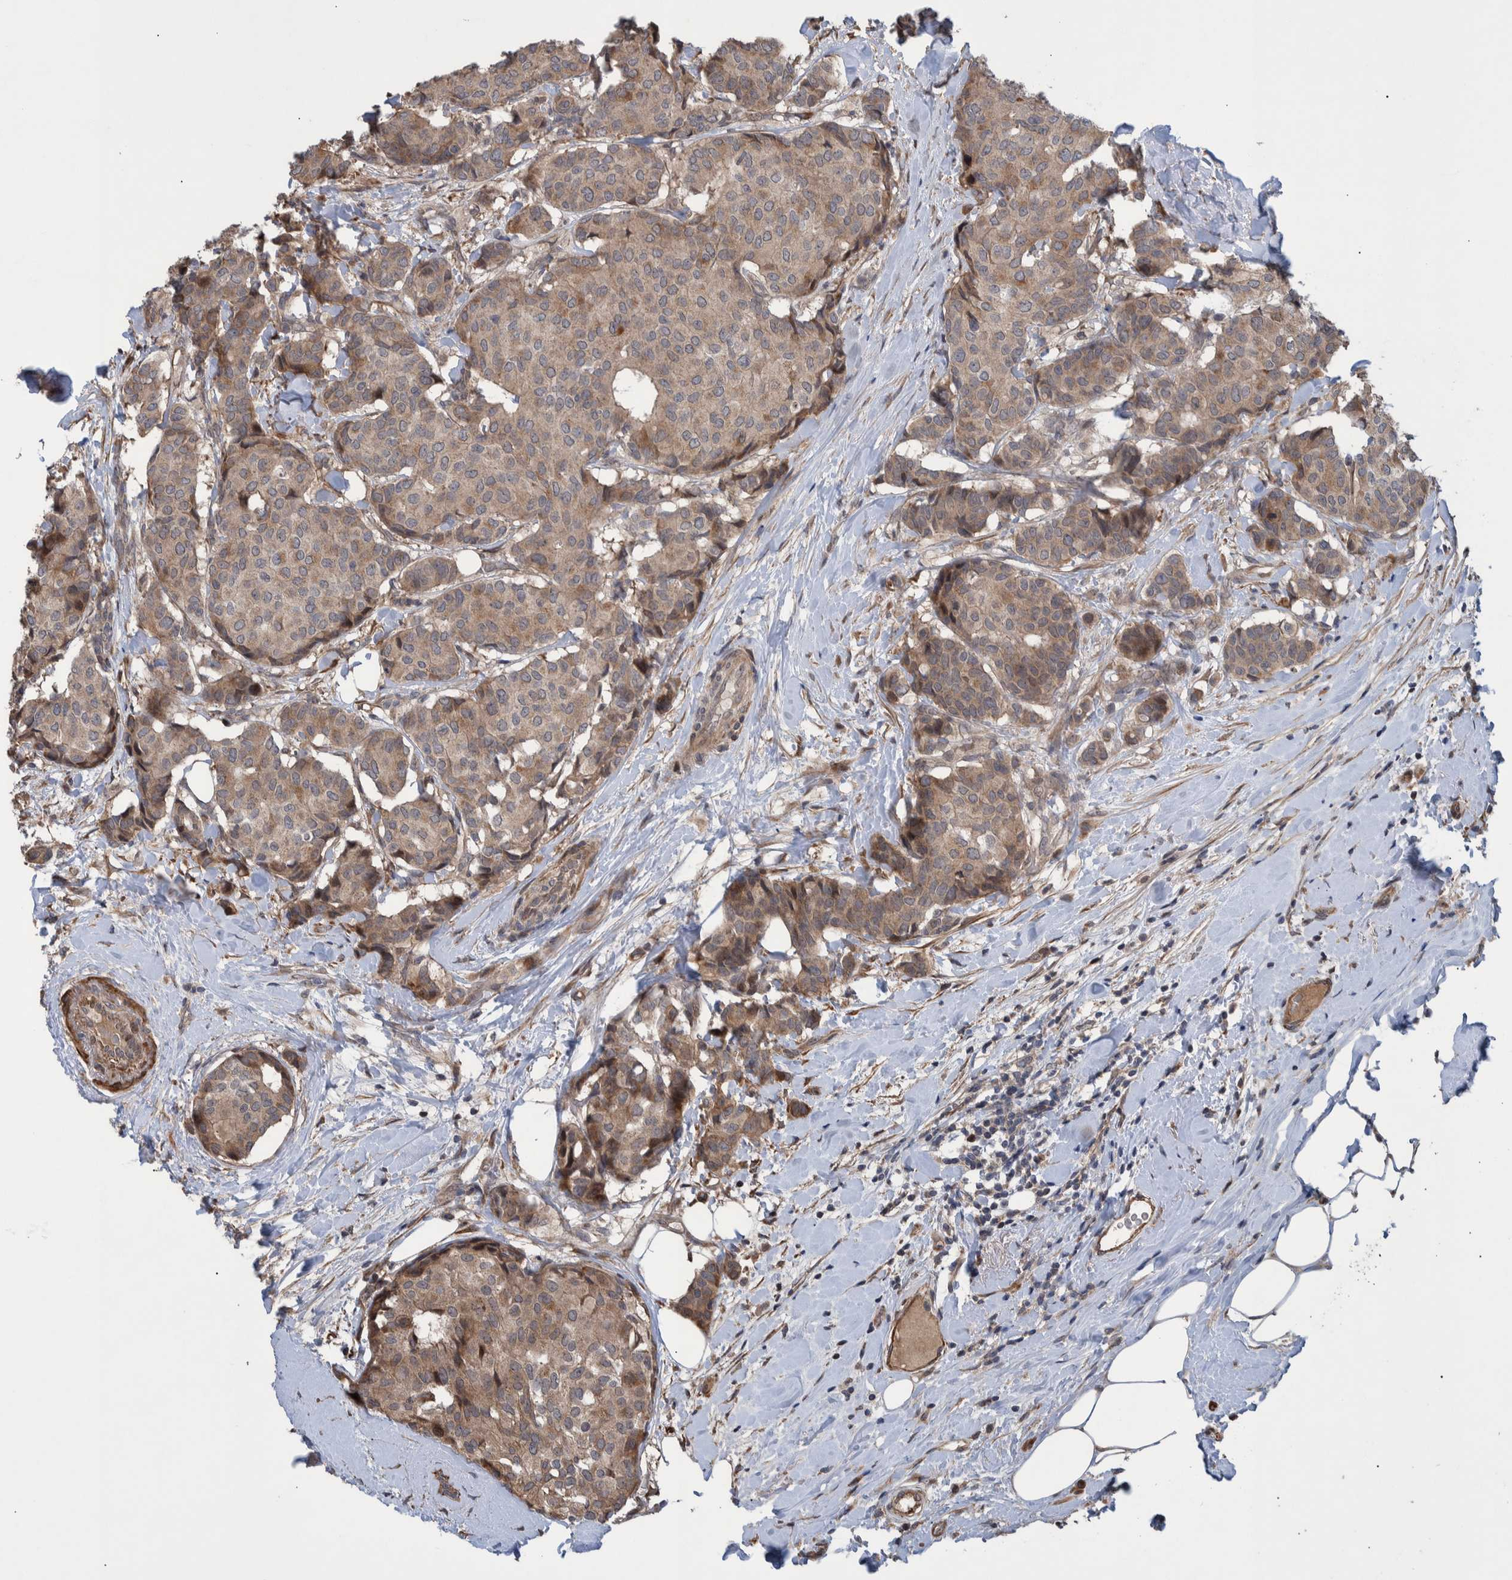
{"staining": {"intensity": "moderate", "quantity": ">75%", "location": "cytoplasmic/membranous"}, "tissue": "breast cancer", "cell_type": "Tumor cells", "image_type": "cancer", "snomed": [{"axis": "morphology", "description": "Duct carcinoma"}, {"axis": "topography", "description": "Breast"}], "caption": "Immunohistochemistry (IHC) staining of infiltrating ductal carcinoma (breast), which displays medium levels of moderate cytoplasmic/membranous positivity in about >75% of tumor cells indicating moderate cytoplasmic/membranous protein positivity. The staining was performed using DAB (3,3'-diaminobenzidine) (brown) for protein detection and nuclei were counterstained in hematoxylin (blue).", "gene": "B3GNTL1", "patient": {"sex": "female", "age": 75}}